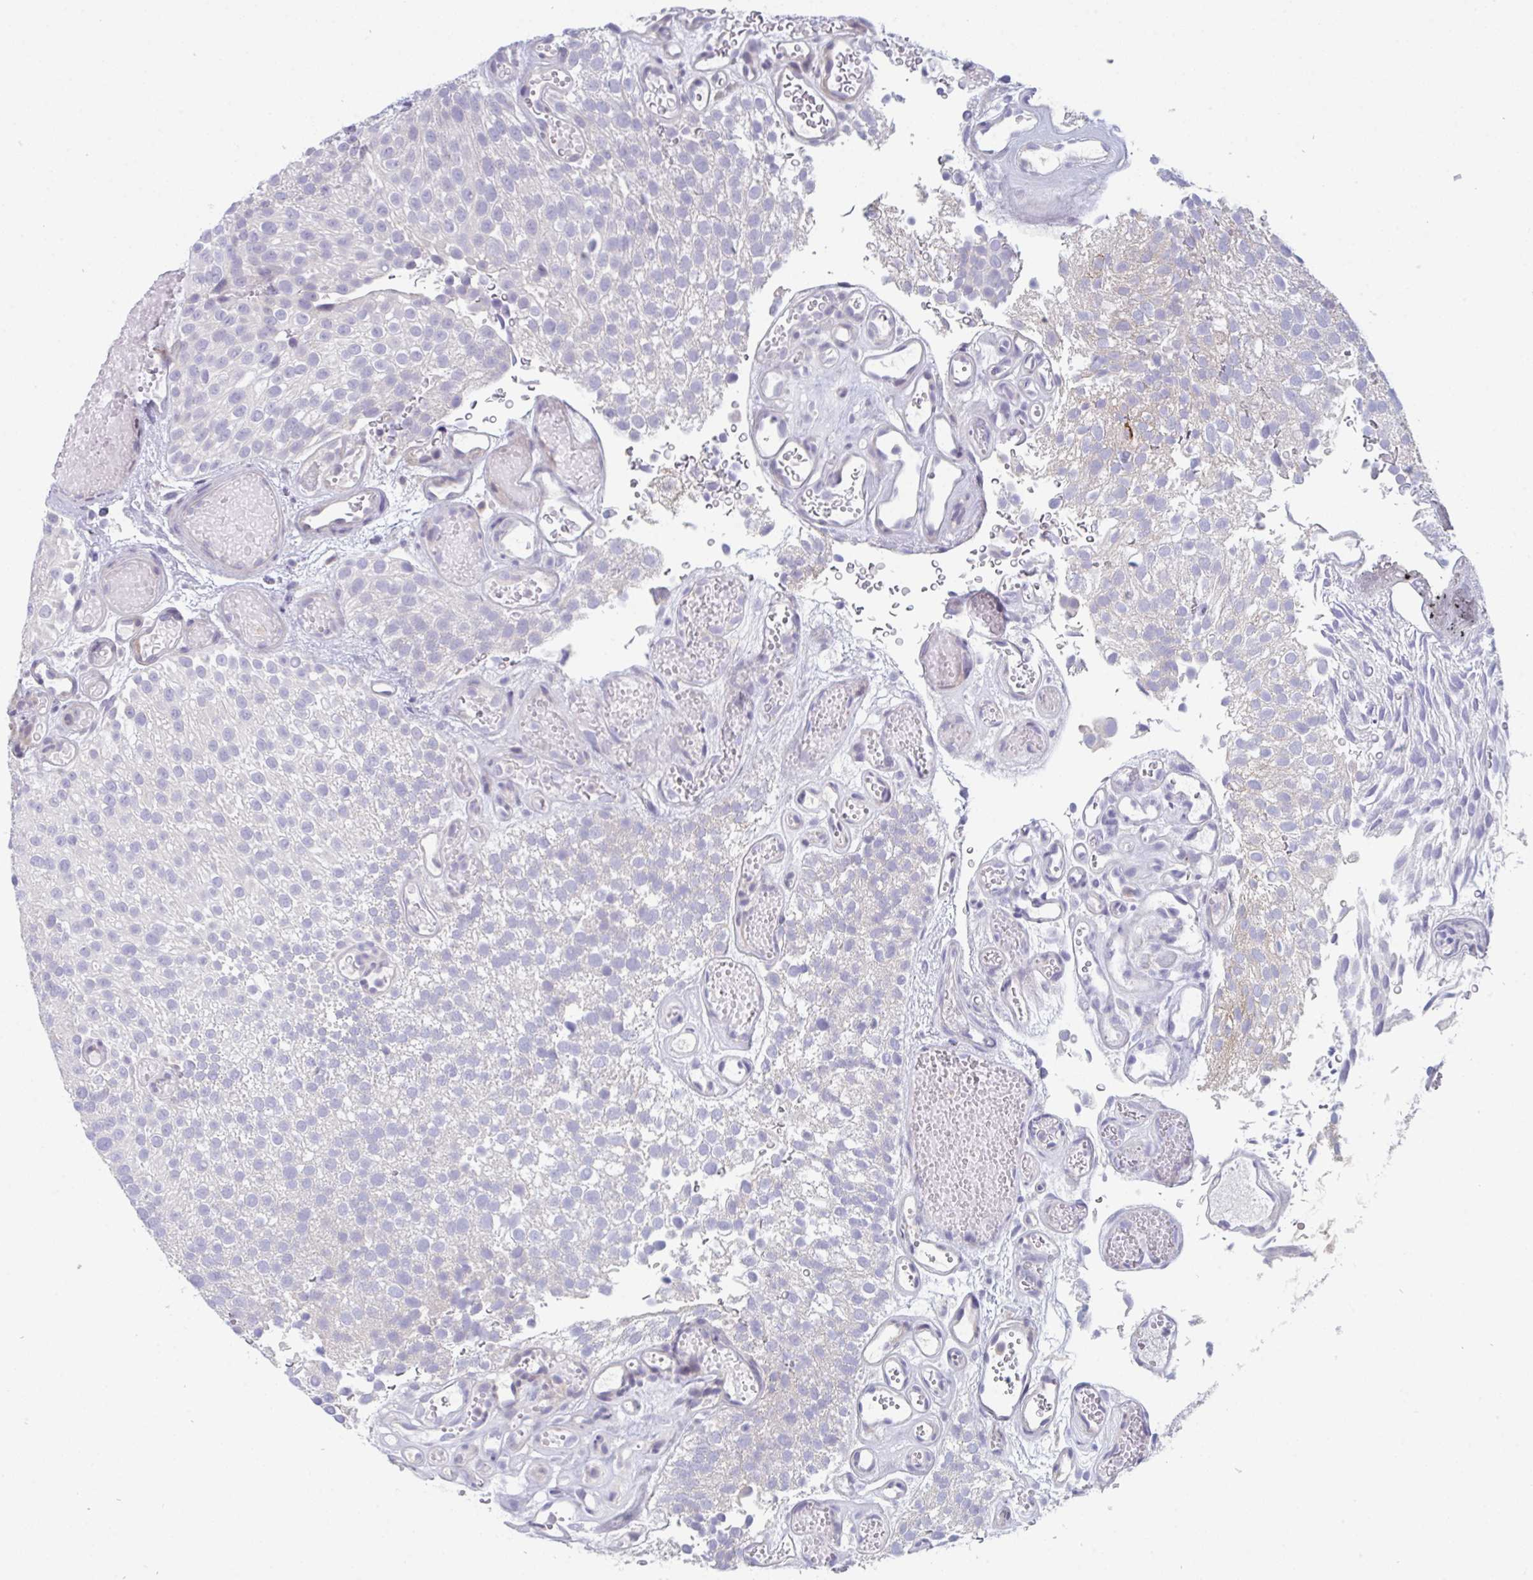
{"staining": {"intensity": "negative", "quantity": "none", "location": "none"}, "tissue": "urothelial cancer", "cell_type": "Tumor cells", "image_type": "cancer", "snomed": [{"axis": "morphology", "description": "Urothelial carcinoma, Low grade"}, {"axis": "topography", "description": "Urinary bladder"}], "caption": "High magnification brightfield microscopy of urothelial carcinoma (low-grade) stained with DAB (3,3'-diaminobenzidine) (brown) and counterstained with hematoxylin (blue): tumor cells show no significant staining.", "gene": "PTPRD", "patient": {"sex": "male", "age": 78}}